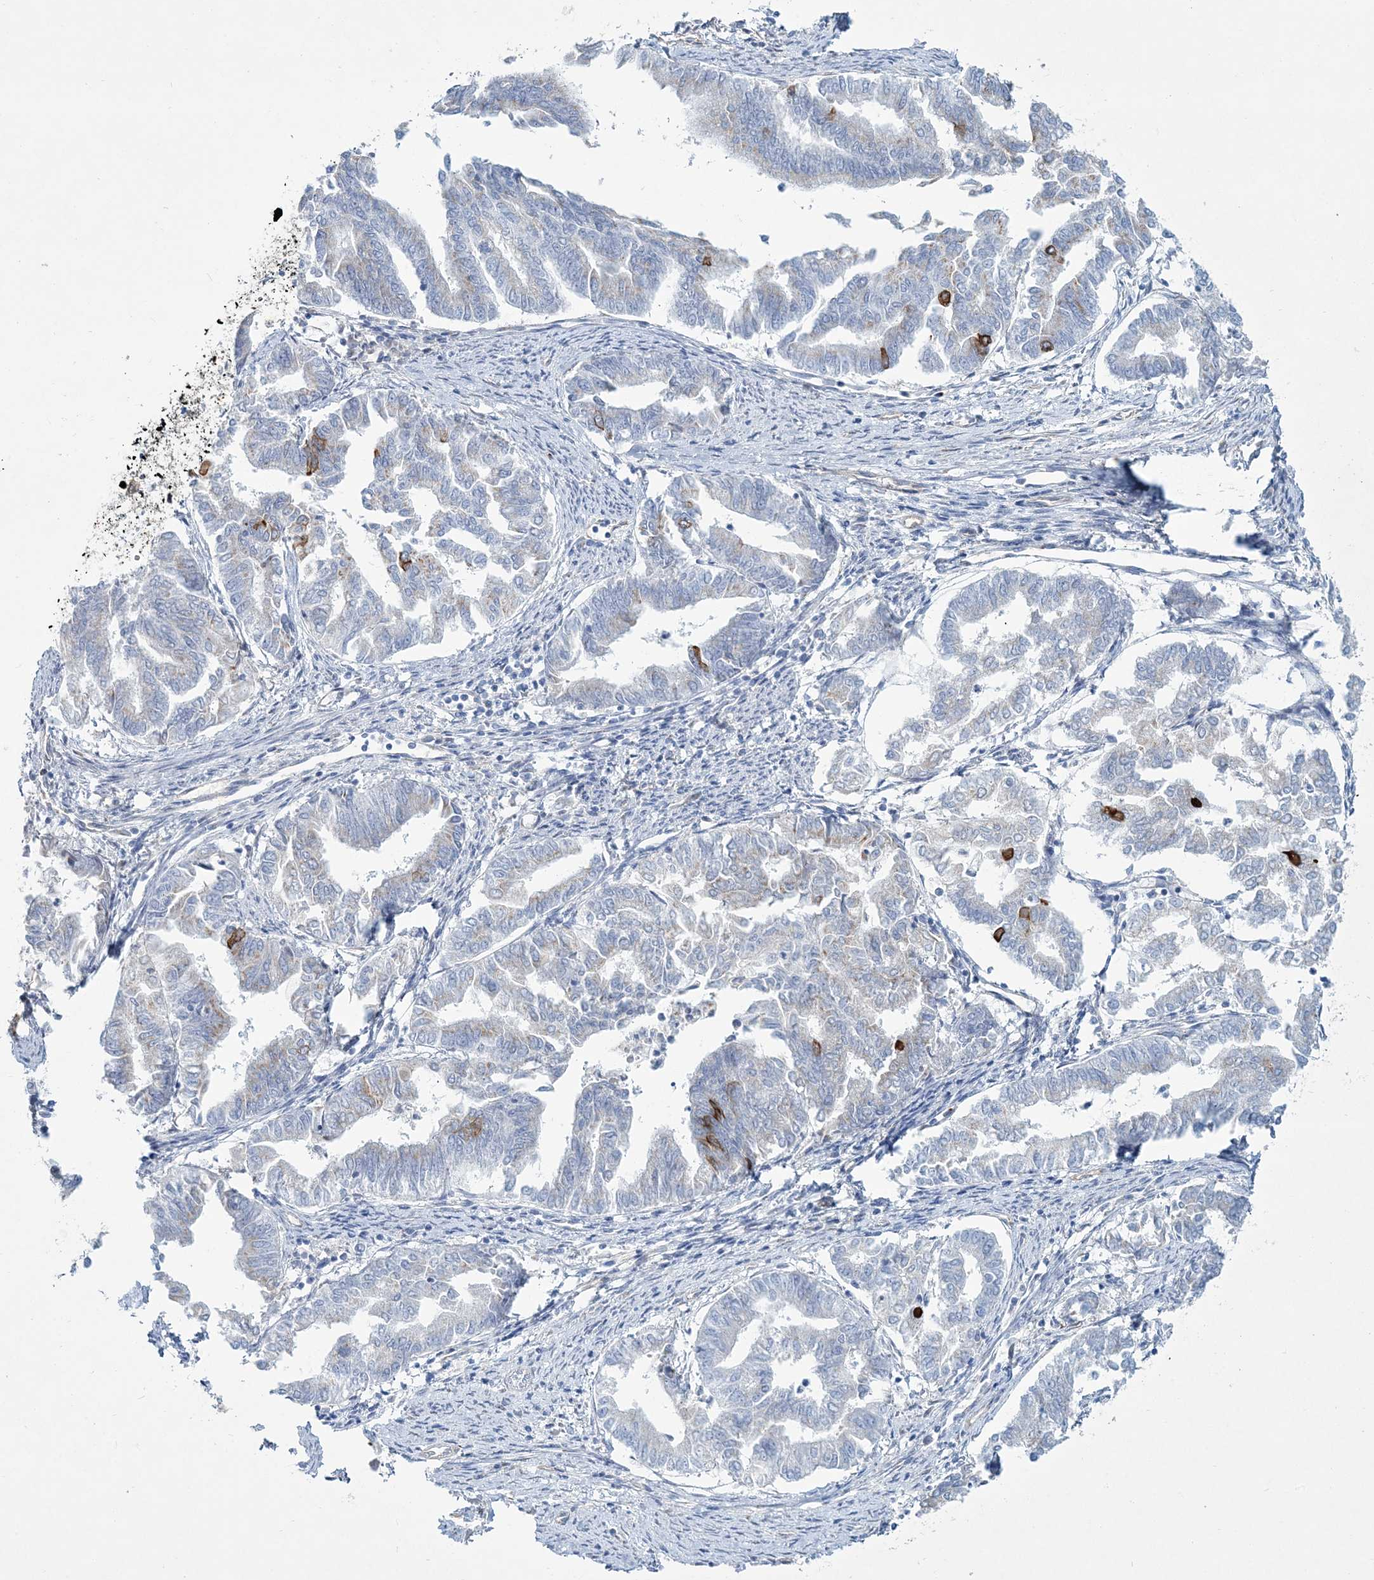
{"staining": {"intensity": "strong", "quantity": "<25%", "location": "cytoplasmic/membranous"}, "tissue": "endometrial cancer", "cell_type": "Tumor cells", "image_type": "cancer", "snomed": [{"axis": "morphology", "description": "Adenocarcinoma, NOS"}, {"axis": "topography", "description": "Endometrium"}], "caption": "Immunohistochemical staining of human endometrial cancer displays medium levels of strong cytoplasmic/membranous protein expression in approximately <25% of tumor cells. The protein of interest is shown in brown color, while the nuclei are stained blue.", "gene": "ADGRL1", "patient": {"sex": "female", "age": 79}}